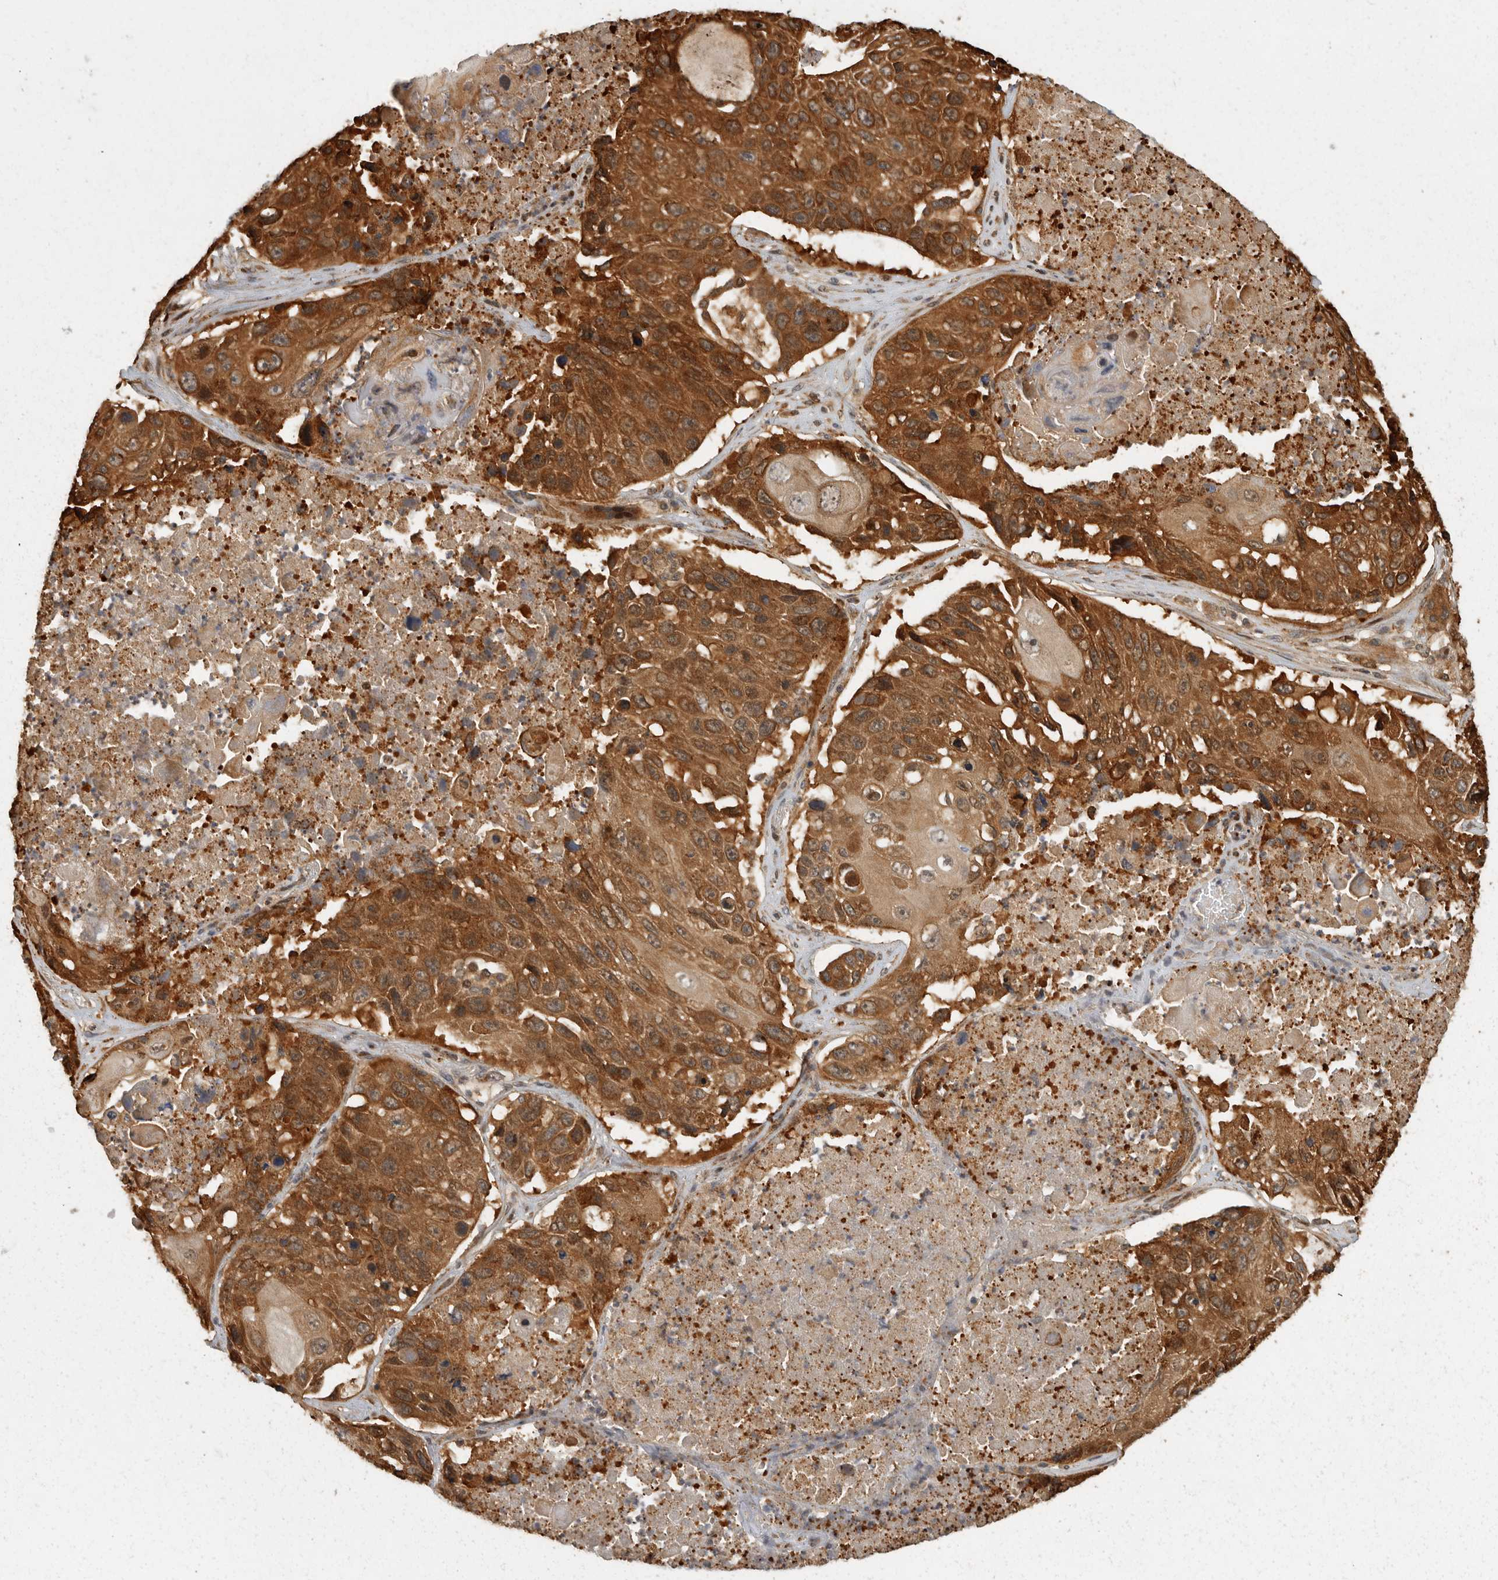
{"staining": {"intensity": "moderate", "quantity": ">75%", "location": "cytoplasmic/membranous,nuclear"}, "tissue": "lung cancer", "cell_type": "Tumor cells", "image_type": "cancer", "snomed": [{"axis": "morphology", "description": "Squamous cell carcinoma, NOS"}, {"axis": "topography", "description": "Lung"}], "caption": "Moderate cytoplasmic/membranous and nuclear expression for a protein is present in about >75% of tumor cells of lung cancer using IHC.", "gene": "SWT1", "patient": {"sex": "male", "age": 61}}